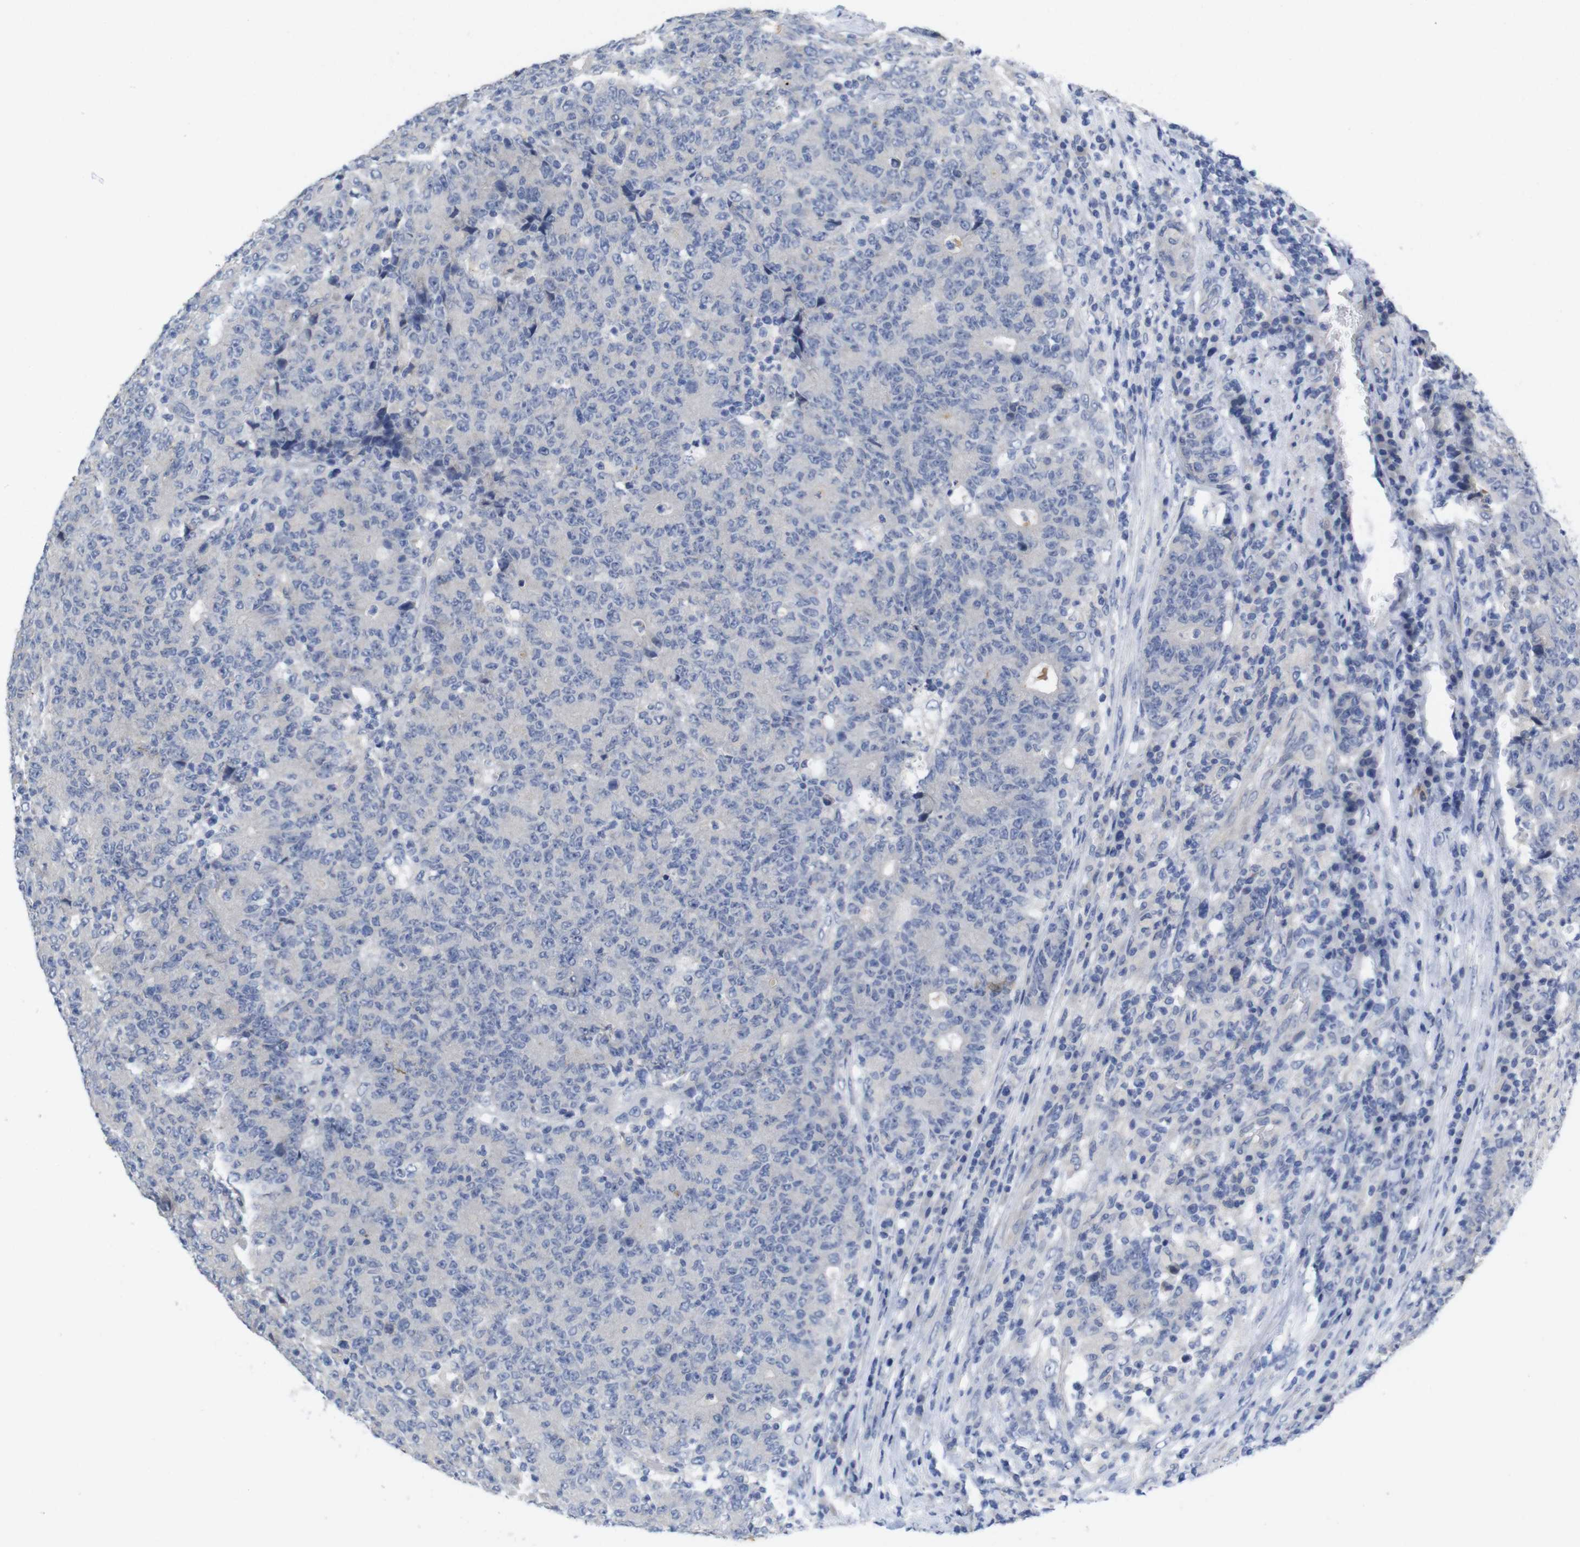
{"staining": {"intensity": "negative", "quantity": "none", "location": "none"}, "tissue": "colorectal cancer", "cell_type": "Tumor cells", "image_type": "cancer", "snomed": [{"axis": "morphology", "description": "Normal tissue, NOS"}, {"axis": "morphology", "description": "Adenocarcinoma, NOS"}, {"axis": "topography", "description": "Colon"}], "caption": "The image reveals no significant expression in tumor cells of colorectal cancer.", "gene": "TNNI3", "patient": {"sex": "female", "age": 75}}